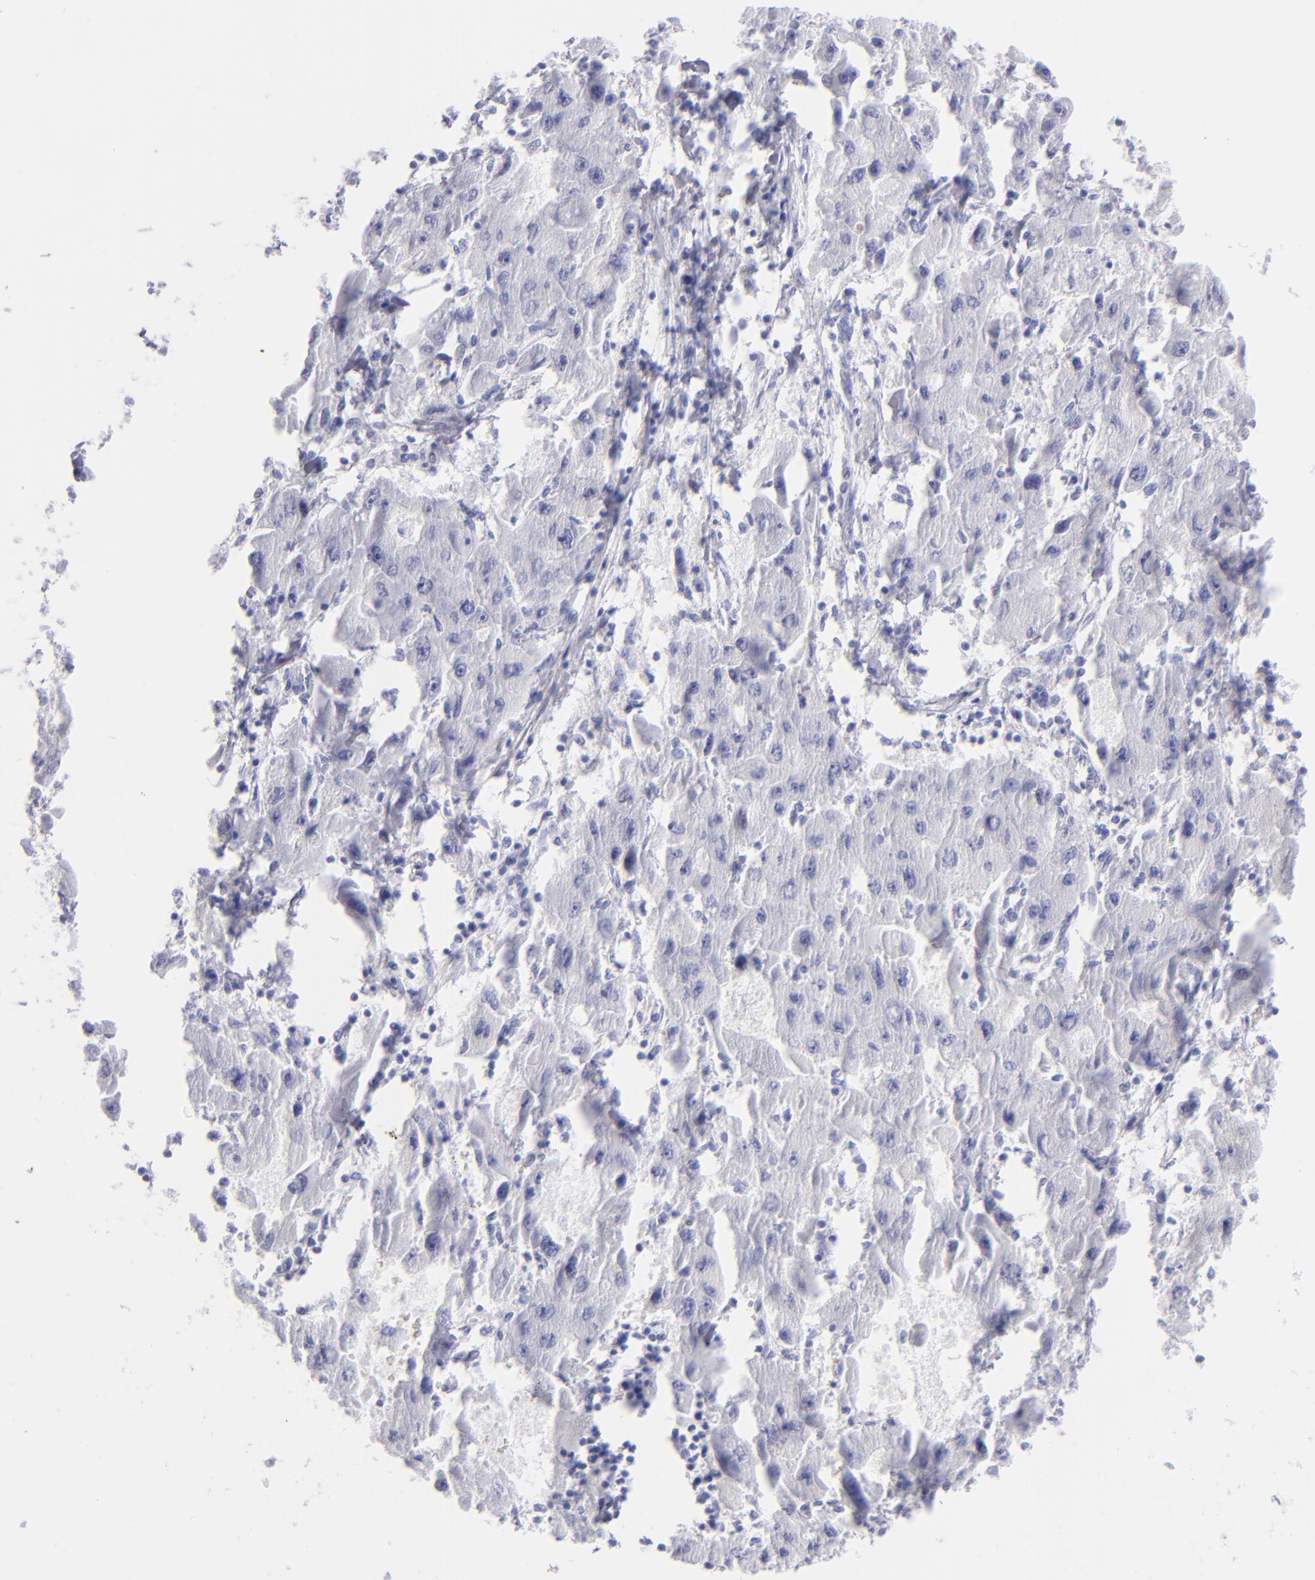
{"staining": {"intensity": "negative", "quantity": "none", "location": "none"}, "tissue": "liver cancer", "cell_type": "Tumor cells", "image_type": "cancer", "snomed": [{"axis": "morphology", "description": "Carcinoma, Hepatocellular, NOS"}, {"axis": "topography", "description": "Liver"}], "caption": "A histopathology image of human liver cancer (hepatocellular carcinoma) is negative for staining in tumor cells. (Stains: DAB IHC with hematoxylin counter stain, Microscopy: brightfield microscopy at high magnification).", "gene": "SLC1A3", "patient": {"sex": "male", "age": 24}}